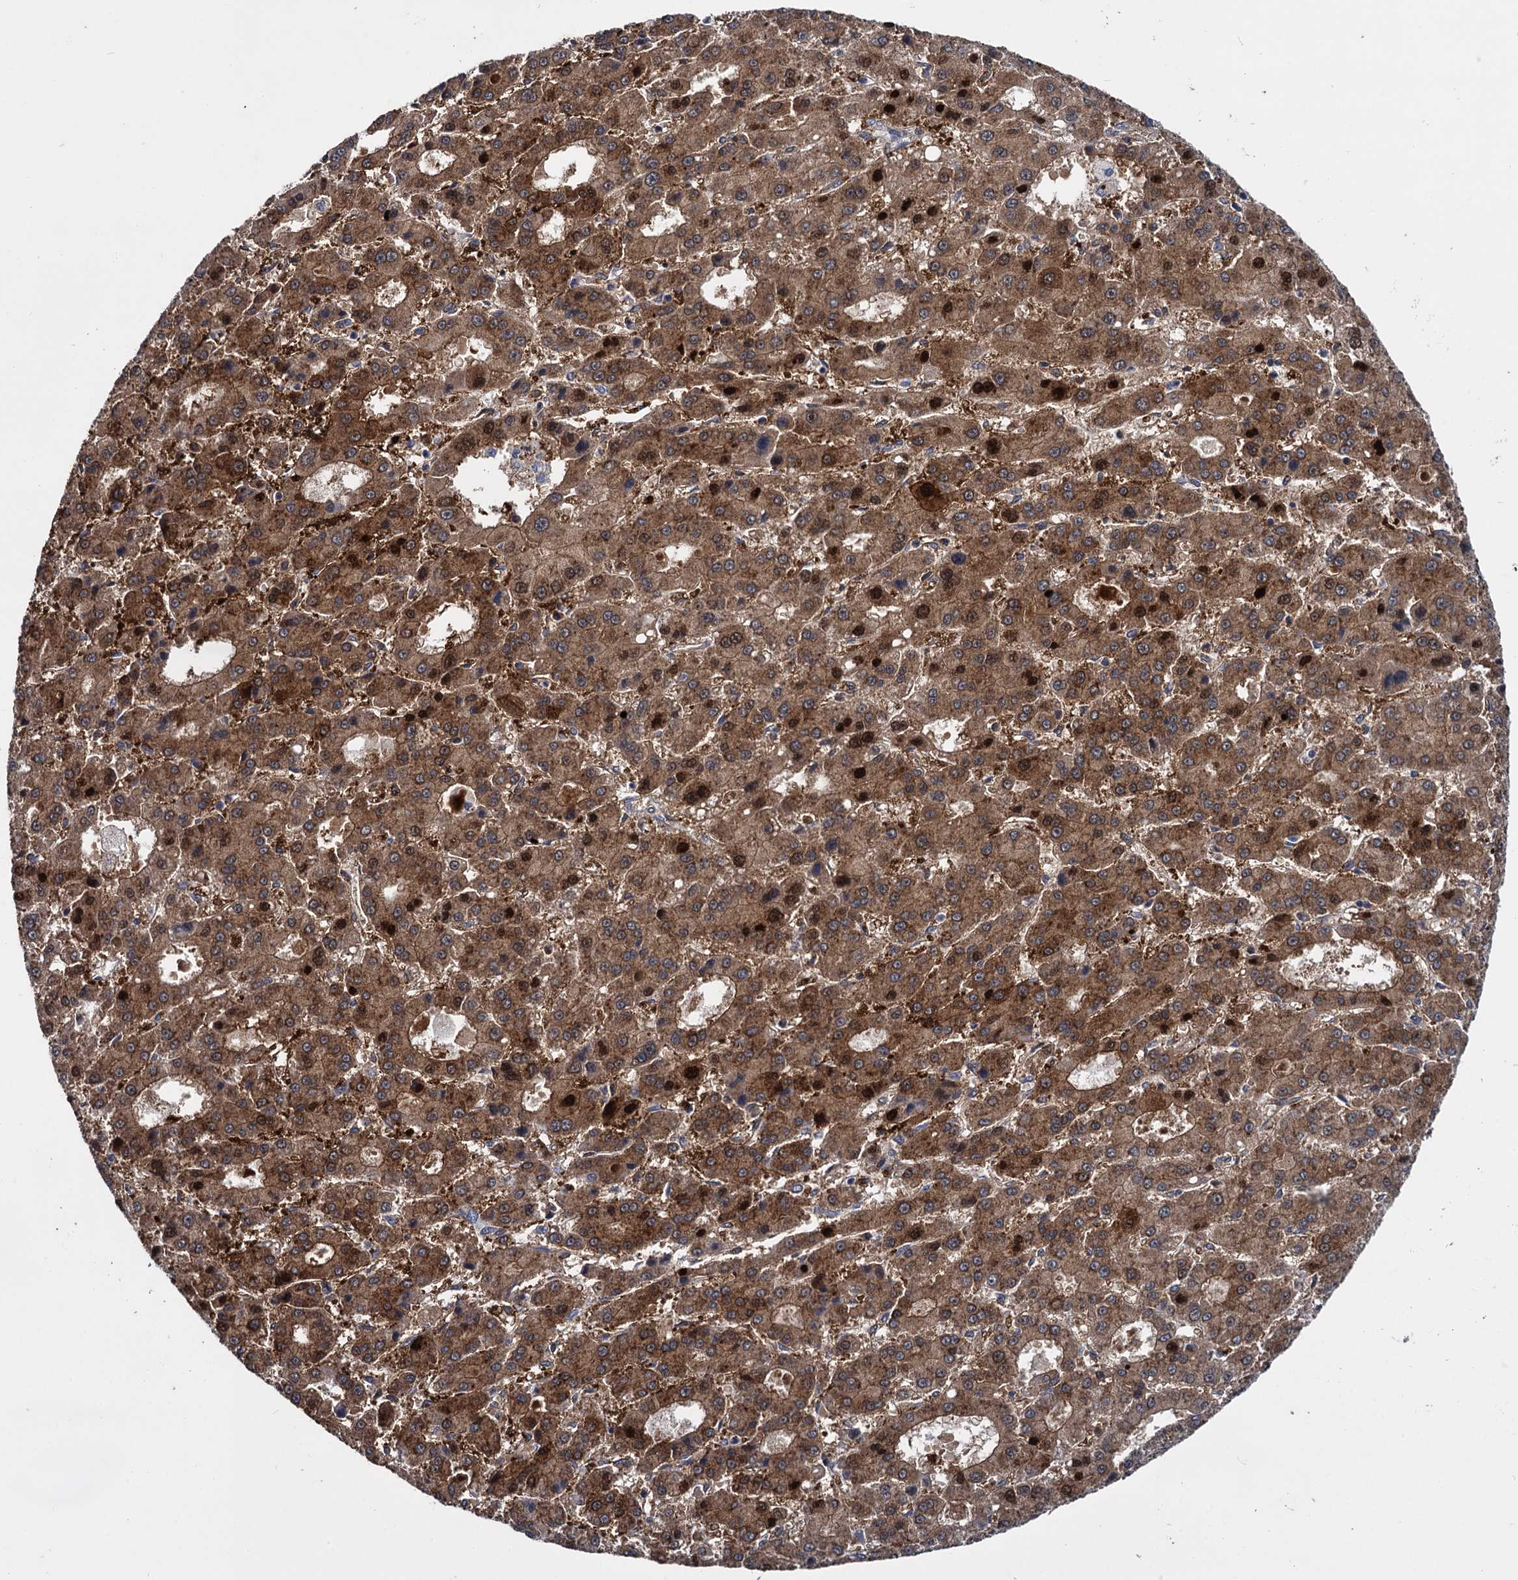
{"staining": {"intensity": "moderate", "quantity": ">75%", "location": "cytoplasmic/membranous"}, "tissue": "liver cancer", "cell_type": "Tumor cells", "image_type": "cancer", "snomed": [{"axis": "morphology", "description": "Carcinoma, Hepatocellular, NOS"}, {"axis": "topography", "description": "Liver"}], "caption": "This is an image of IHC staining of liver cancer, which shows moderate staining in the cytoplasmic/membranous of tumor cells.", "gene": "GSTM3", "patient": {"sex": "male", "age": 70}}